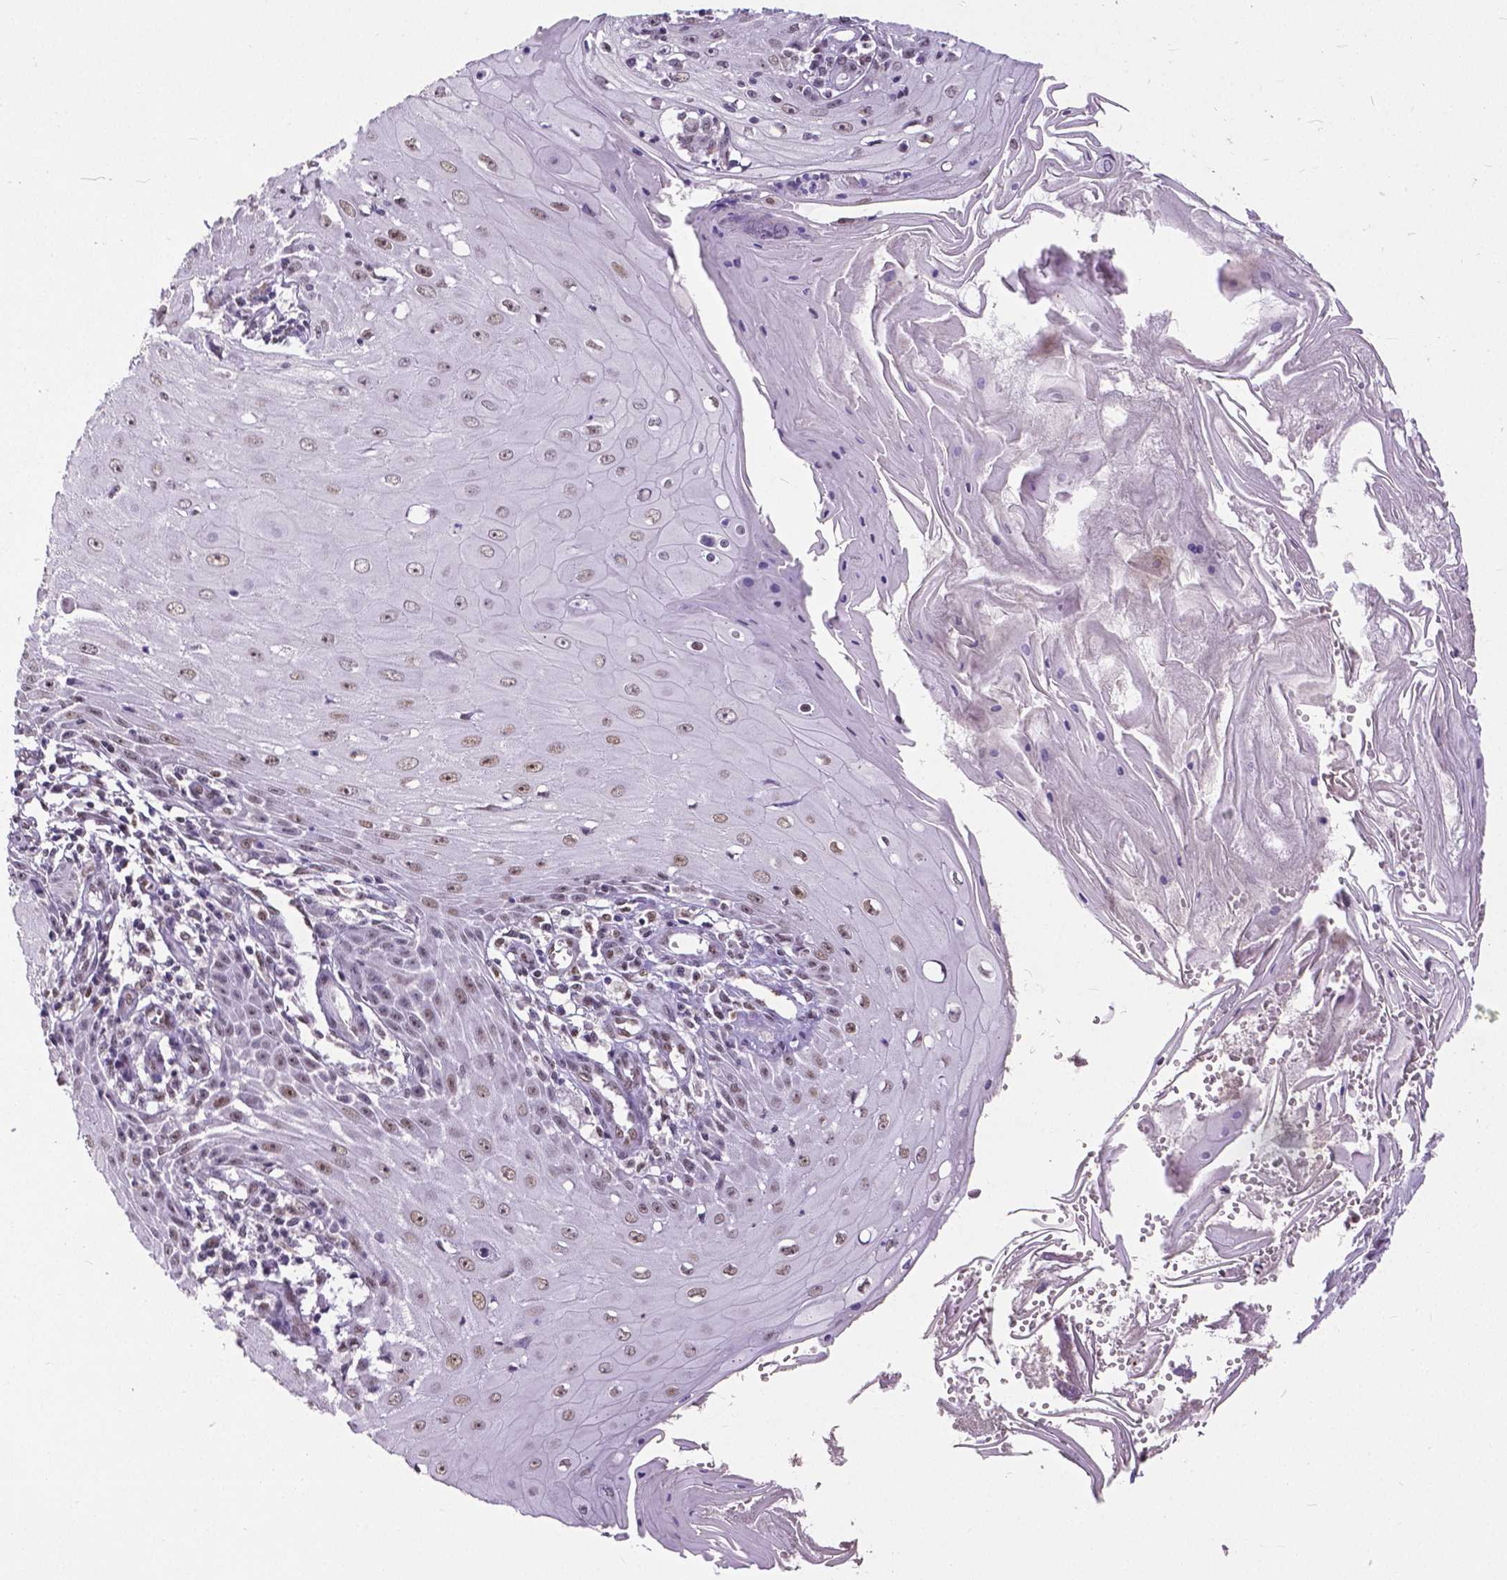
{"staining": {"intensity": "weak", "quantity": "25%-75%", "location": "nuclear"}, "tissue": "skin cancer", "cell_type": "Tumor cells", "image_type": "cancer", "snomed": [{"axis": "morphology", "description": "Squamous cell carcinoma, NOS"}, {"axis": "topography", "description": "Skin"}], "caption": "Brown immunohistochemical staining in skin squamous cell carcinoma demonstrates weak nuclear staining in approximately 25%-75% of tumor cells.", "gene": "ATRX", "patient": {"sex": "female", "age": 73}}